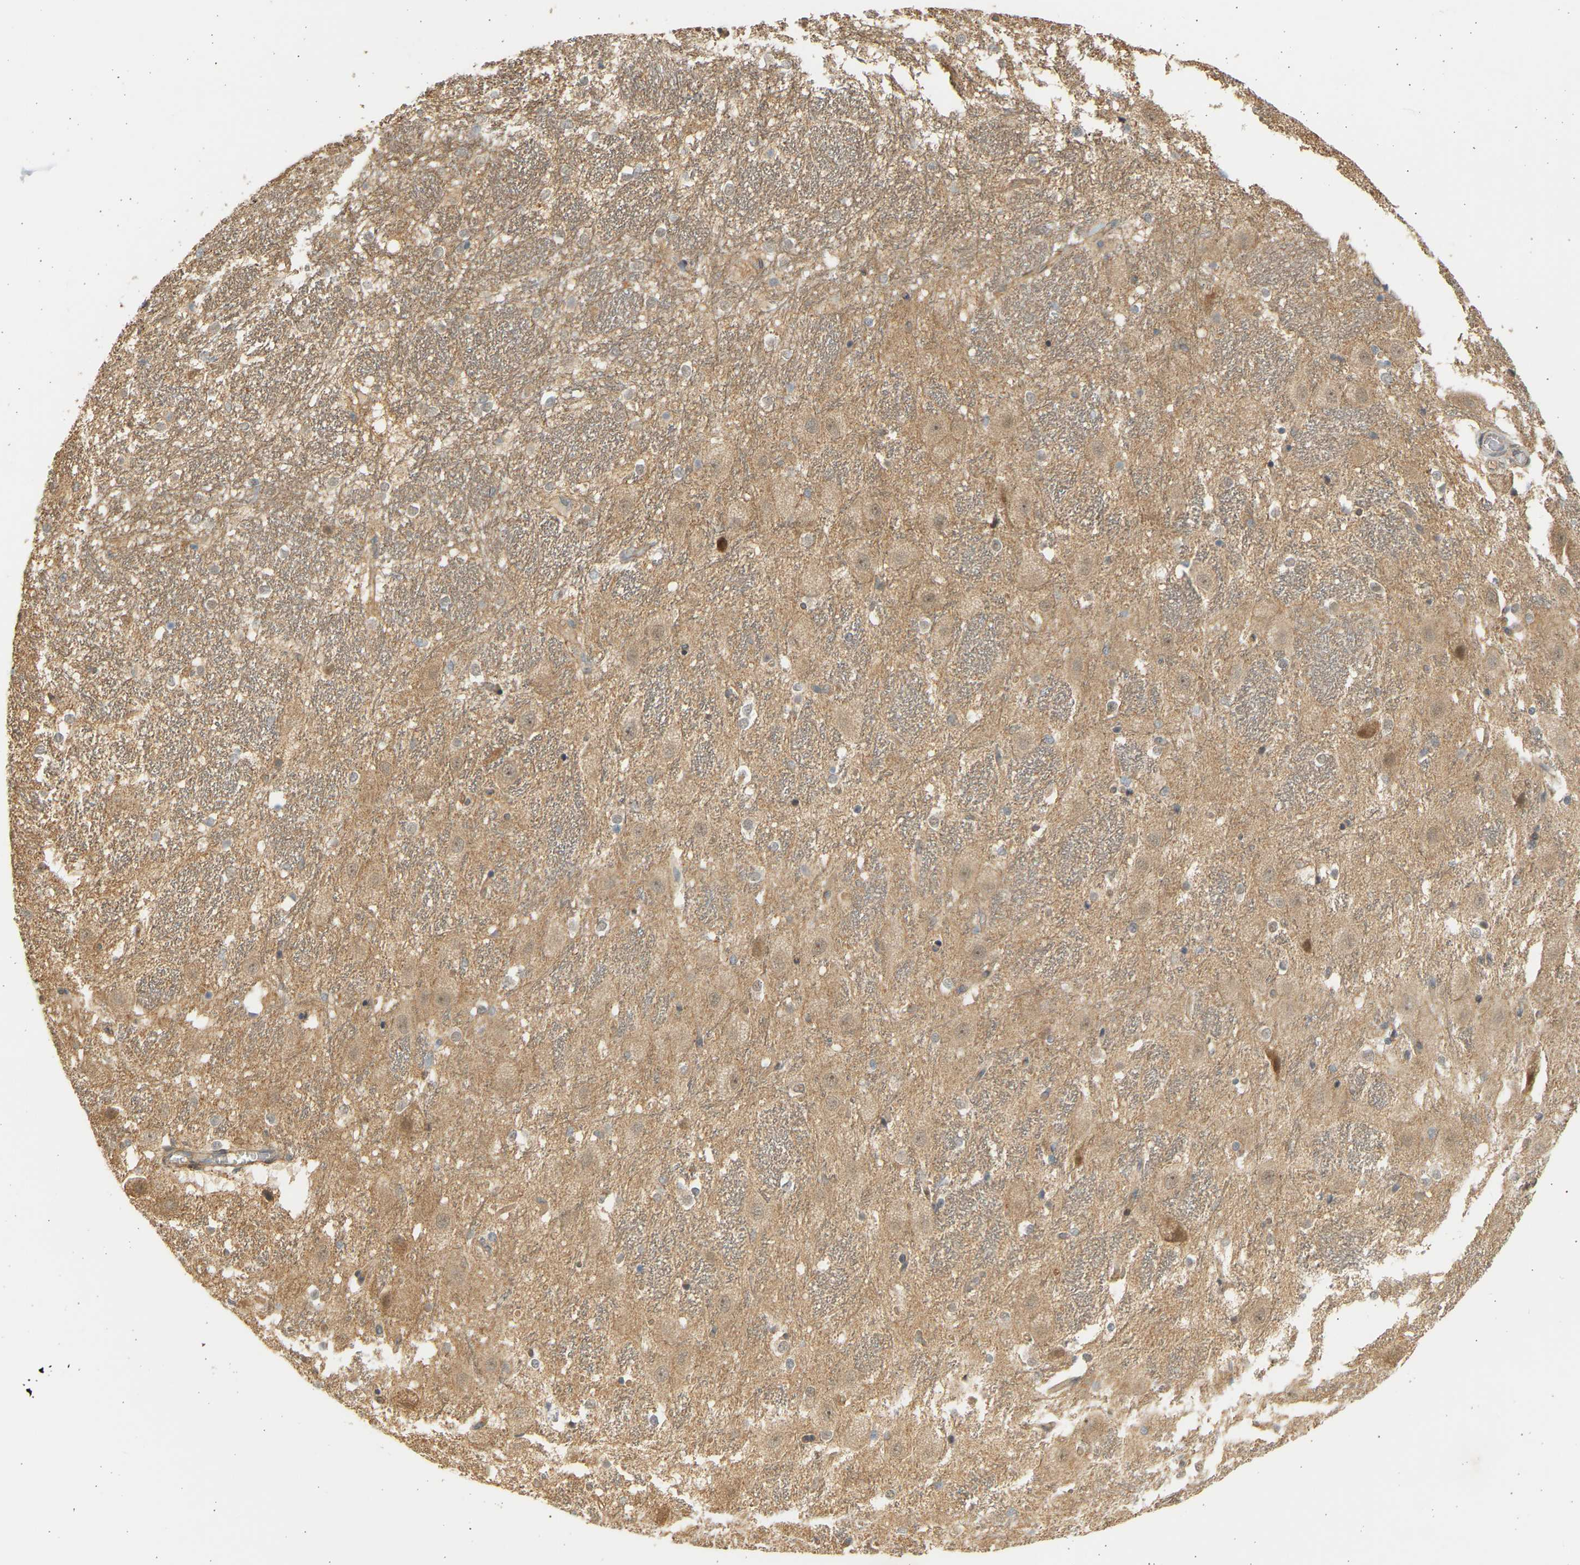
{"staining": {"intensity": "weak", "quantity": "<25%", "location": "cytoplasmic/membranous"}, "tissue": "hippocampus", "cell_type": "Glial cells", "image_type": "normal", "snomed": [{"axis": "morphology", "description": "Normal tissue, NOS"}, {"axis": "topography", "description": "Hippocampus"}], "caption": "Histopathology image shows no significant protein expression in glial cells of normal hippocampus. (Brightfield microscopy of DAB (3,3'-diaminobenzidine) immunohistochemistry at high magnification).", "gene": "B4GALT6", "patient": {"sex": "female", "age": 19}}